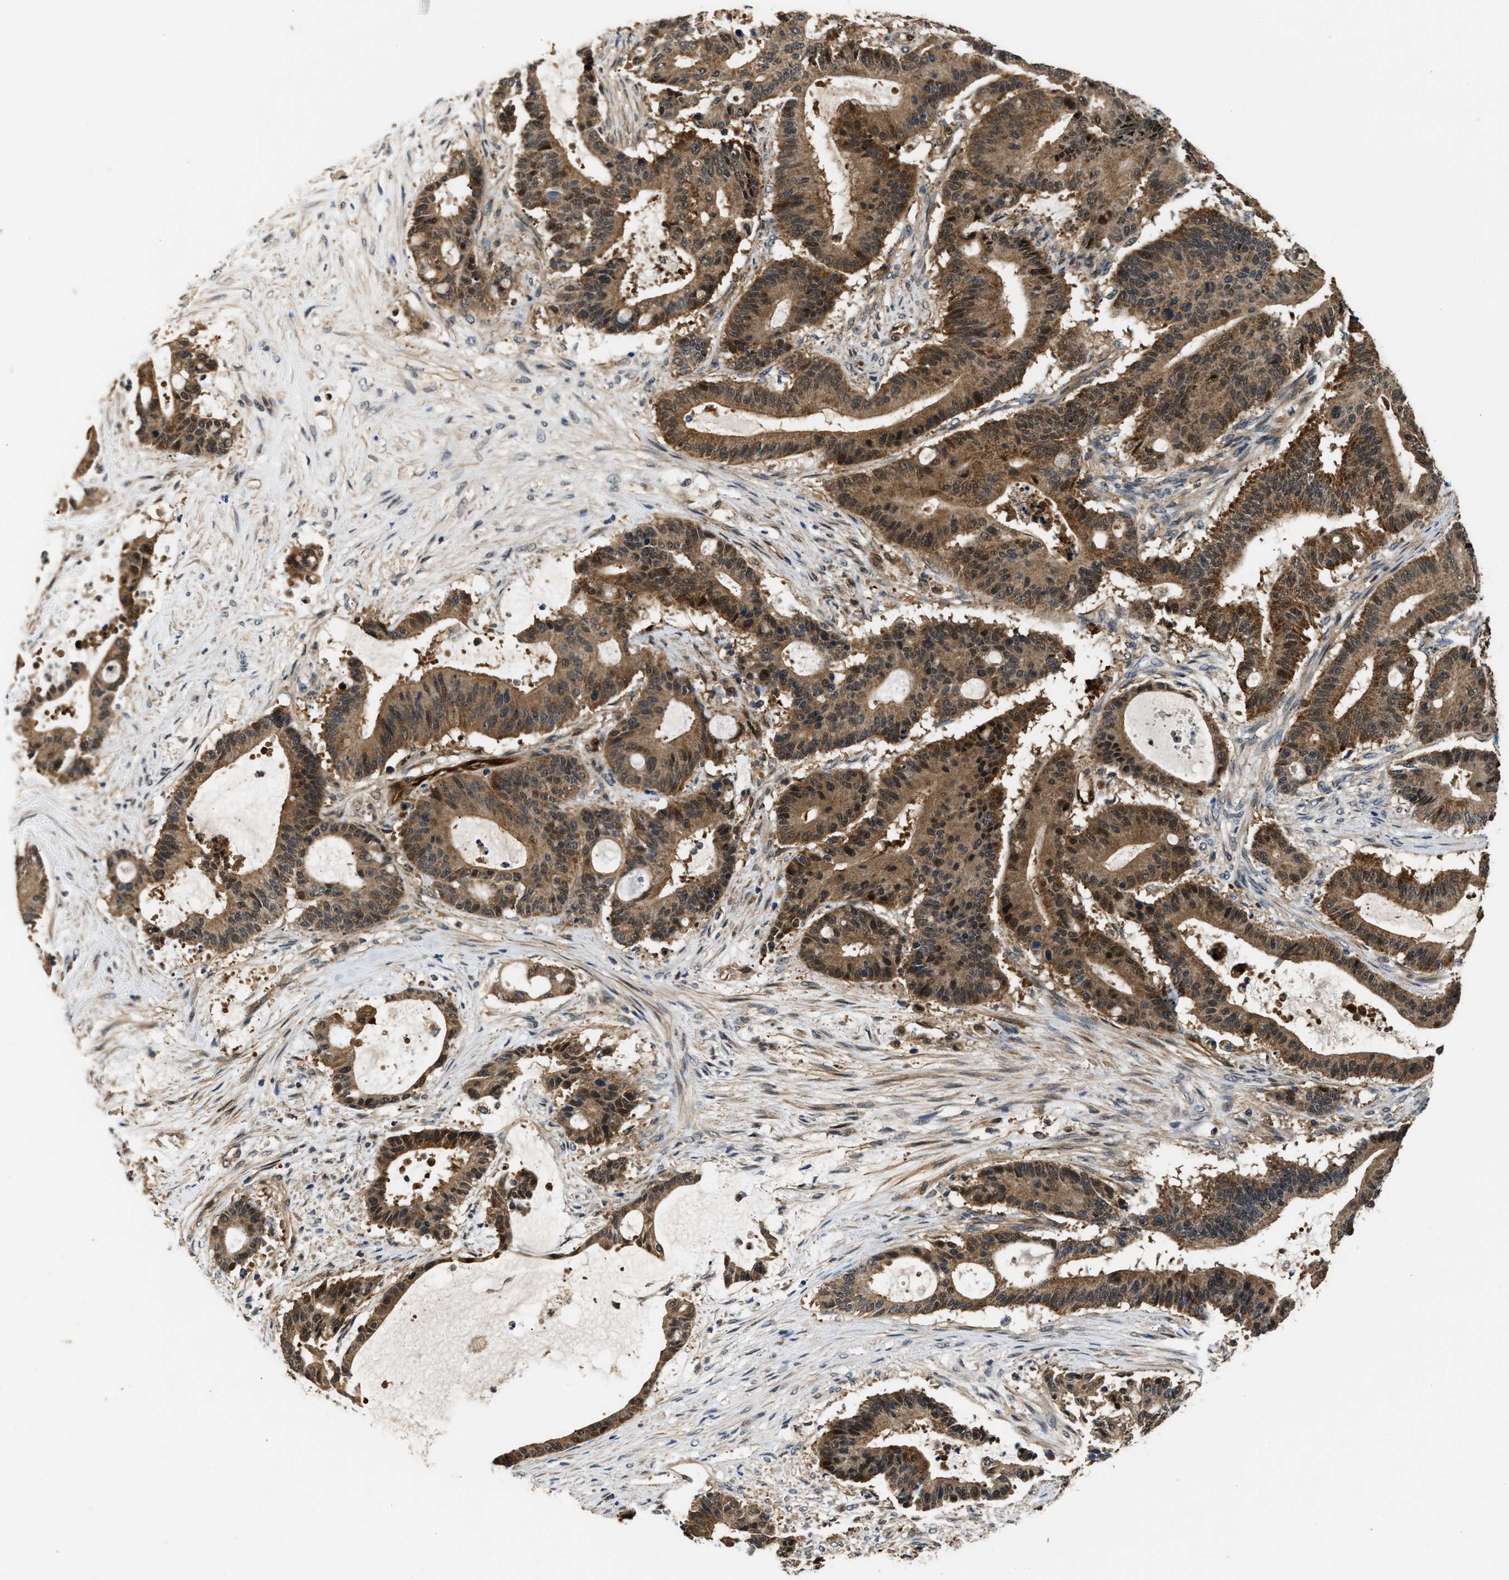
{"staining": {"intensity": "moderate", "quantity": ">75%", "location": "cytoplasmic/membranous,nuclear"}, "tissue": "liver cancer", "cell_type": "Tumor cells", "image_type": "cancer", "snomed": [{"axis": "morphology", "description": "Cholangiocarcinoma"}, {"axis": "topography", "description": "Liver"}], "caption": "Immunohistochemistry (IHC) of human liver cancer (cholangiocarcinoma) exhibits medium levels of moderate cytoplasmic/membranous and nuclear expression in approximately >75% of tumor cells. (Stains: DAB (3,3'-diaminobenzidine) in brown, nuclei in blue, Microscopy: brightfield microscopy at high magnification).", "gene": "PPA1", "patient": {"sex": "female", "age": 73}}